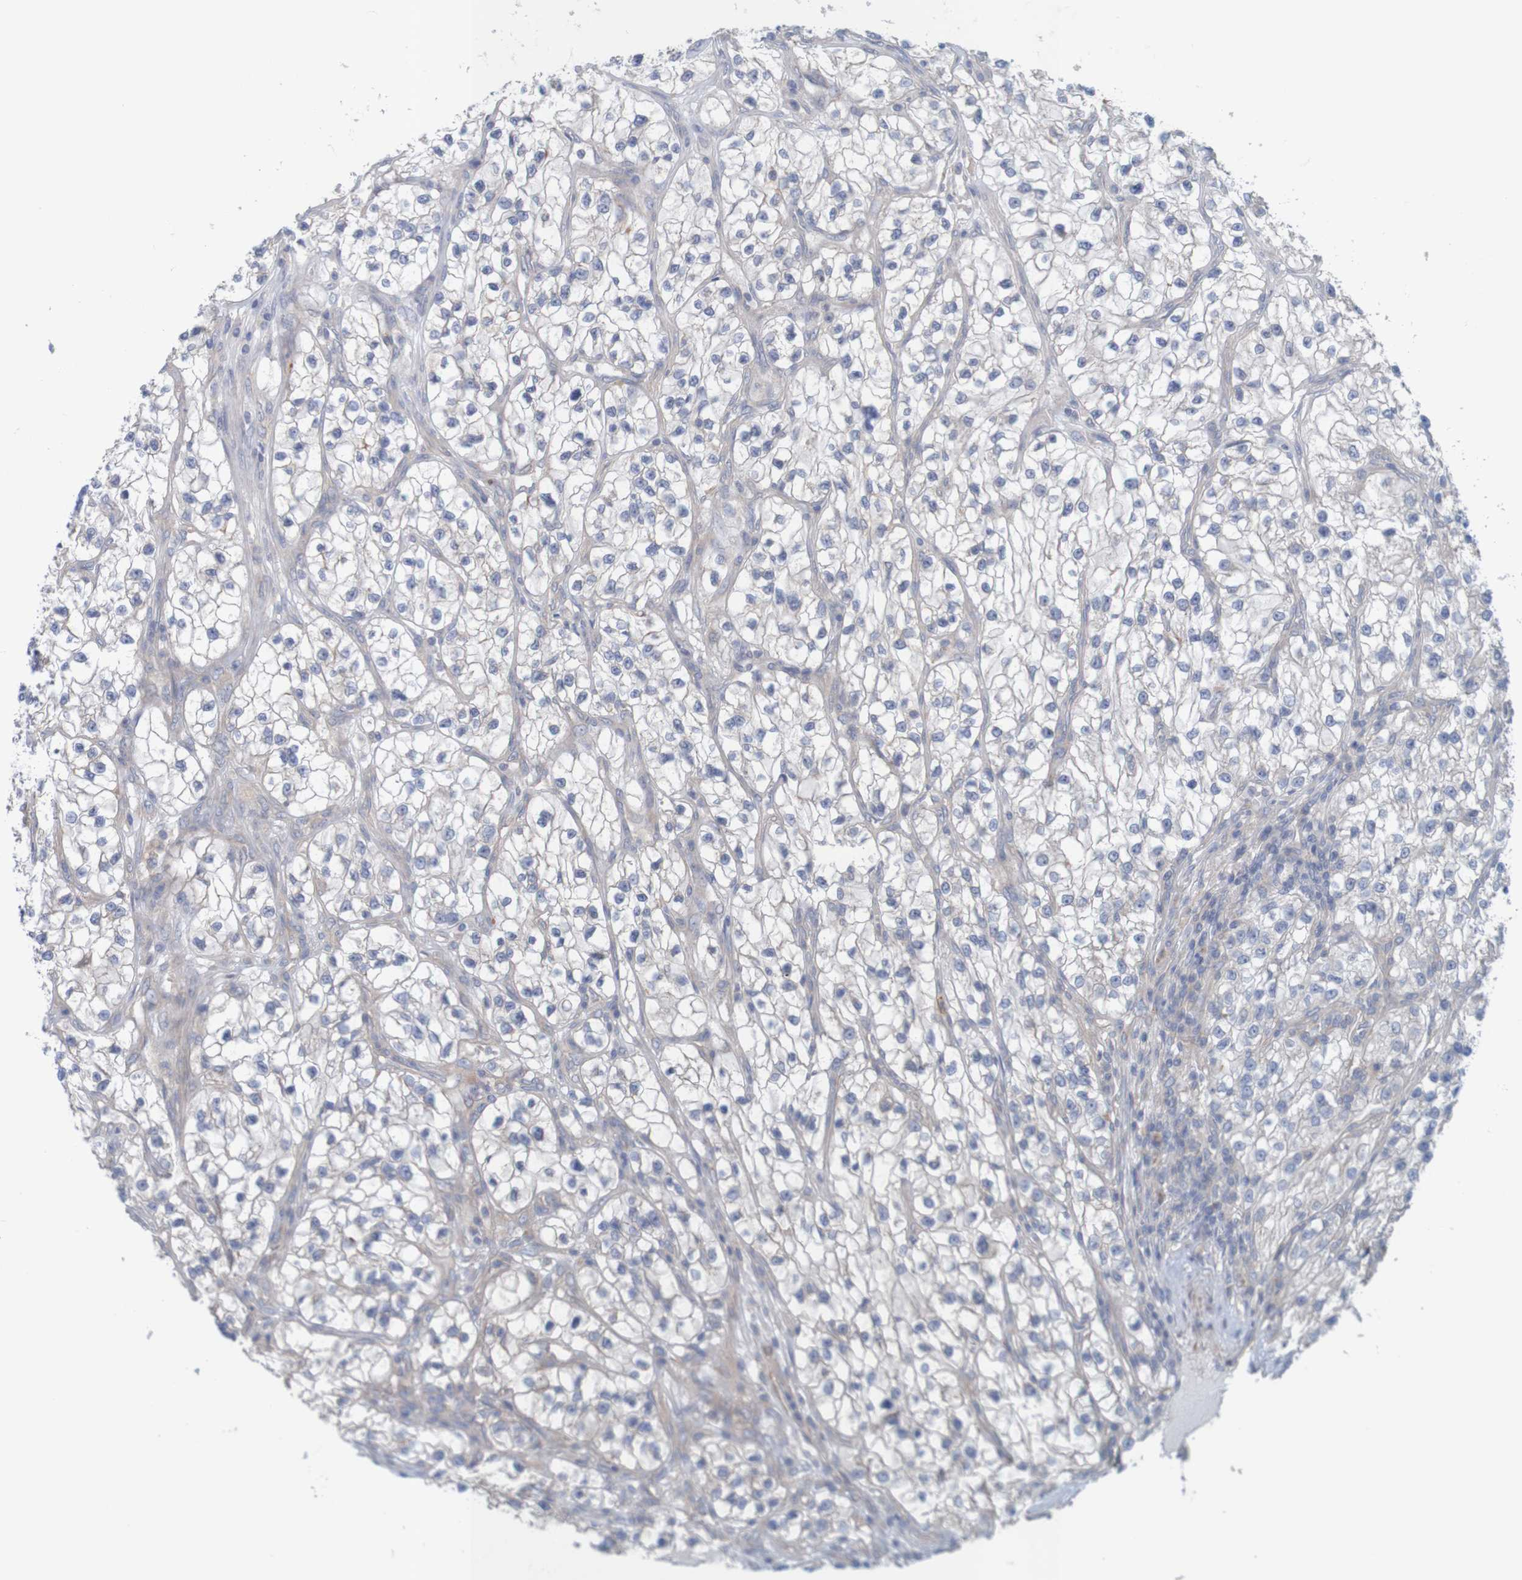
{"staining": {"intensity": "negative", "quantity": "none", "location": "none"}, "tissue": "renal cancer", "cell_type": "Tumor cells", "image_type": "cancer", "snomed": [{"axis": "morphology", "description": "Adenocarcinoma, NOS"}, {"axis": "topography", "description": "Kidney"}], "caption": "This is an IHC histopathology image of human adenocarcinoma (renal). There is no staining in tumor cells.", "gene": "KRT23", "patient": {"sex": "female", "age": 57}}